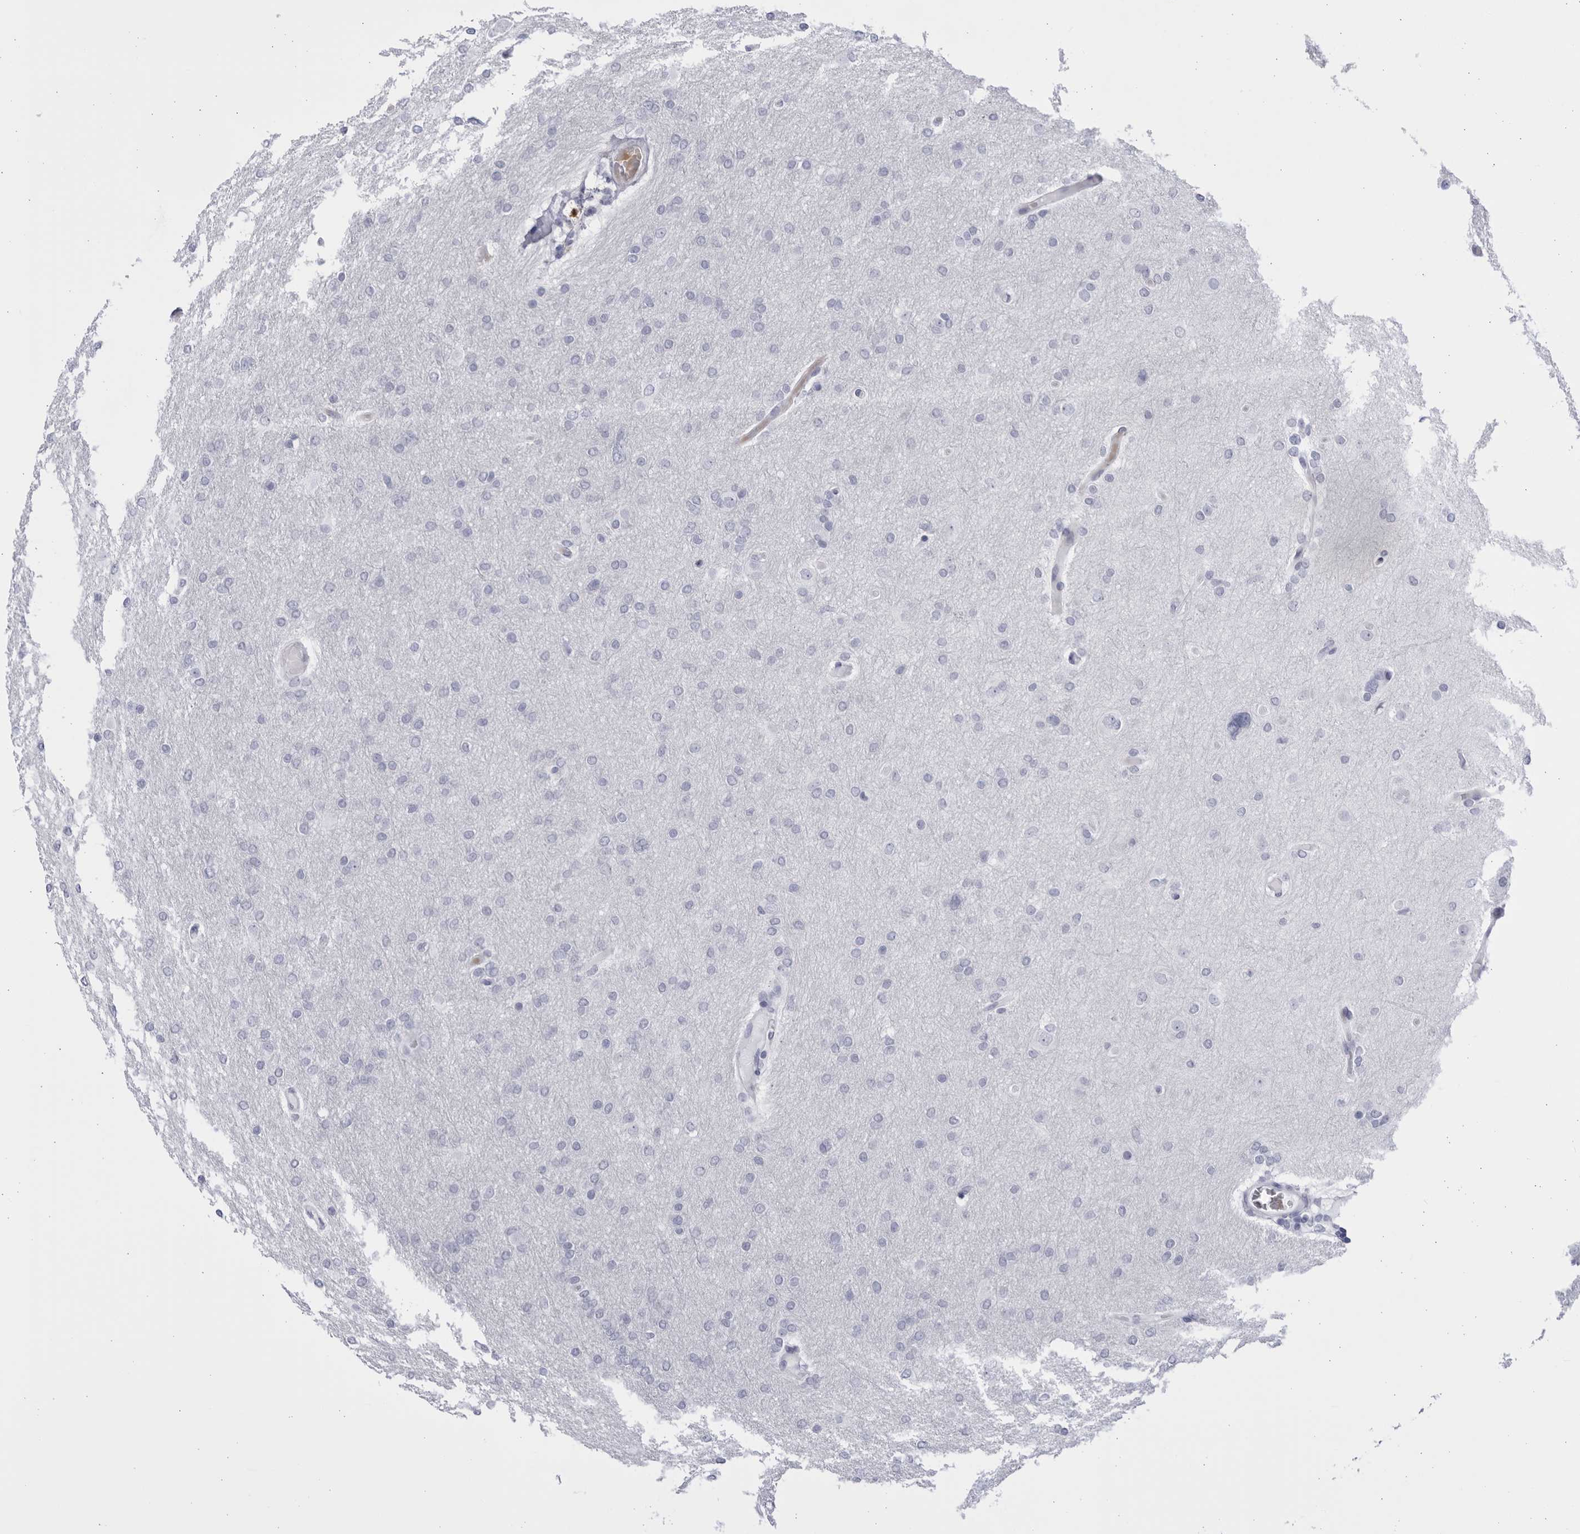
{"staining": {"intensity": "negative", "quantity": "none", "location": "none"}, "tissue": "glioma", "cell_type": "Tumor cells", "image_type": "cancer", "snomed": [{"axis": "morphology", "description": "Glioma, malignant, High grade"}, {"axis": "topography", "description": "Cerebral cortex"}], "caption": "This is an IHC histopathology image of human malignant glioma (high-grade). There is no expression in tumor cells.", "gene": "CCDC181", "patient": {"sex": "female", "age": 36}}